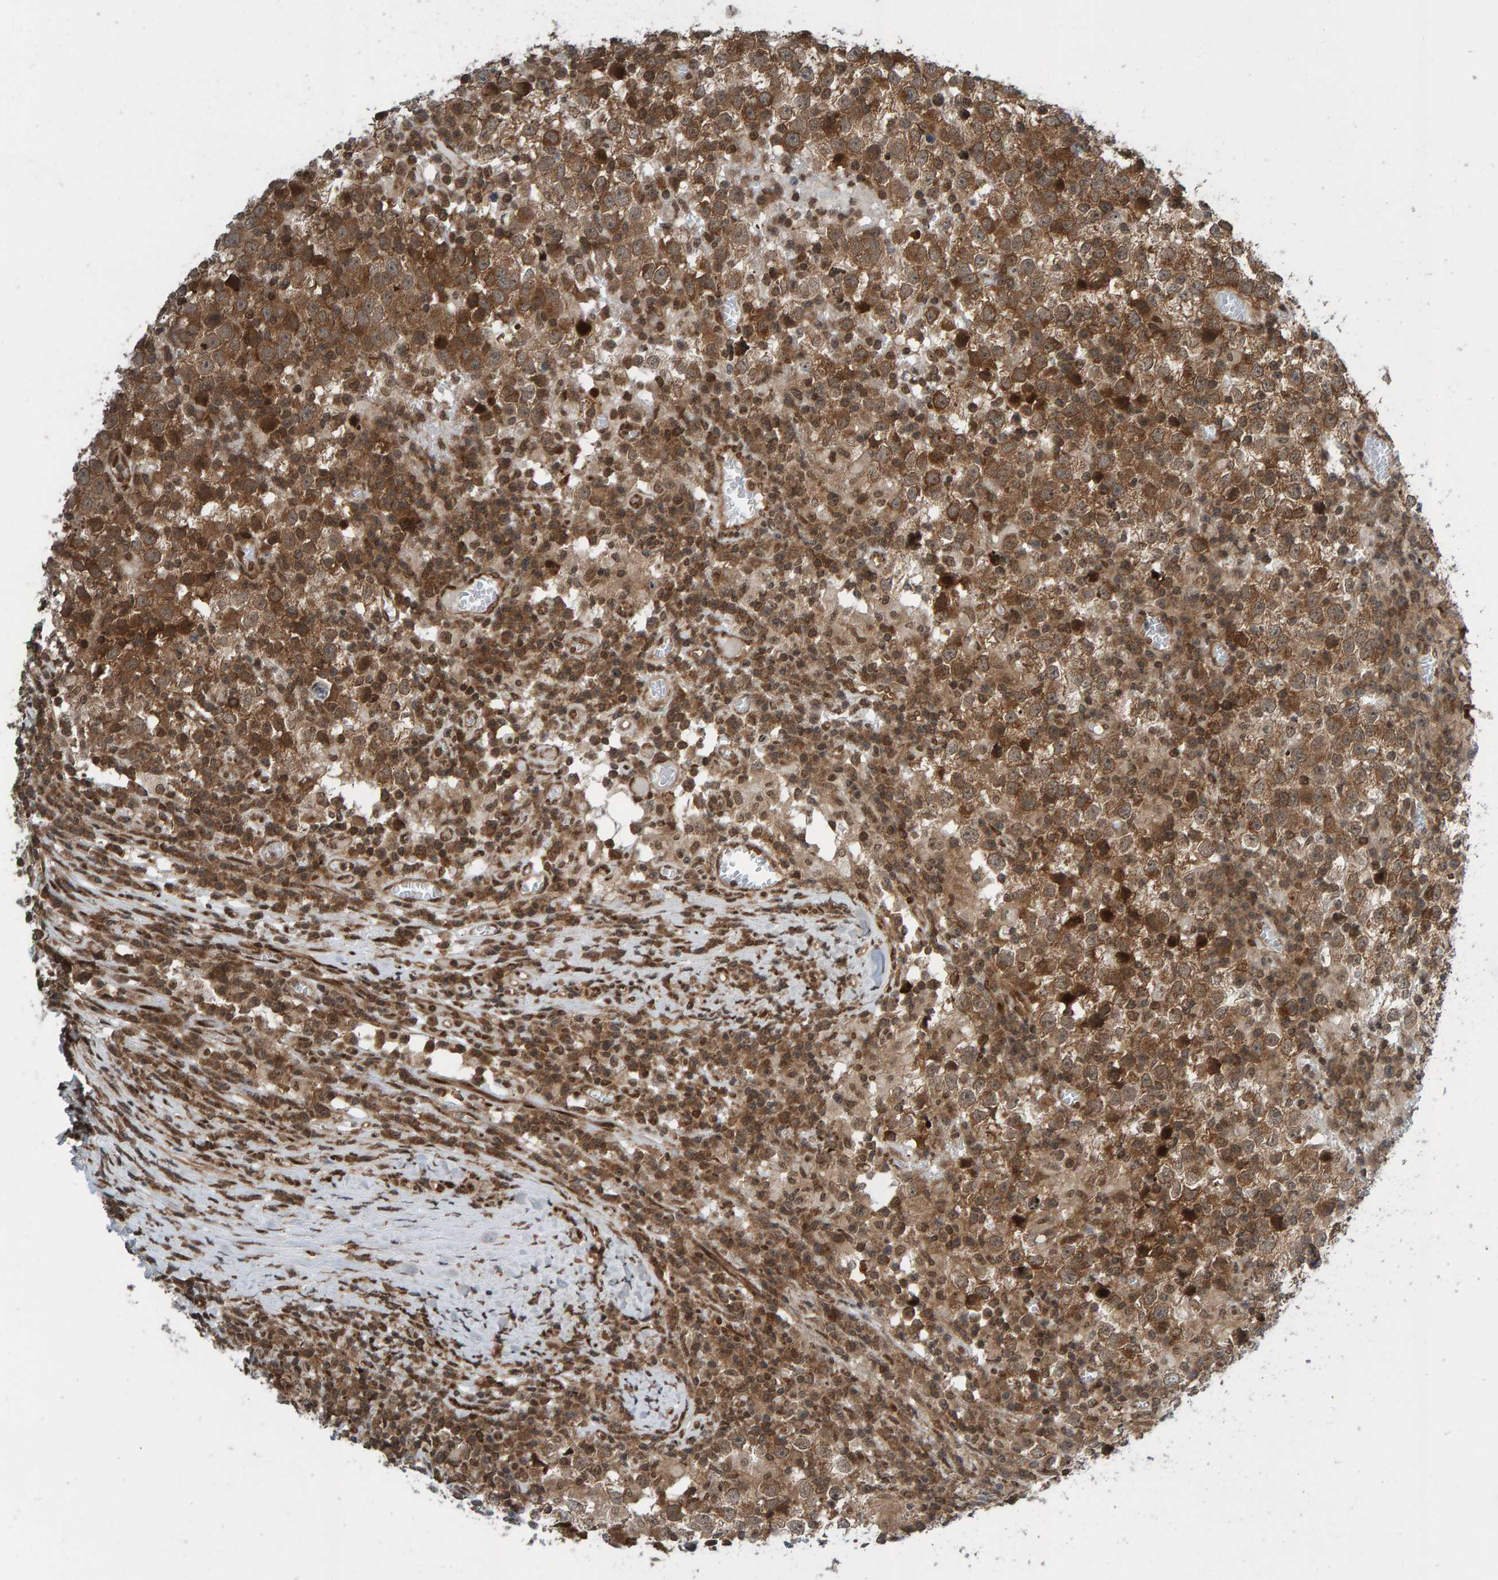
{"staining": {"intensity": "moderate", "quantity": ">75%", "location": "cytoplasmic/membranous"}, "tissue": "testis cancer", "cell_type": "Tumor cells", "image_type": "cancer", "snomed": [{"axis": "morphology", "description": "Seminoma, NOS"}, {"axis": "topography", "description": "Testis"}], "caption": "A brown stain shows moderate cytoplasmic/membranous expression of a protein in seminoma (testis) tumor cells.", "gene": "ZNF366", "patient": {"sex": "male", "age": 65}}